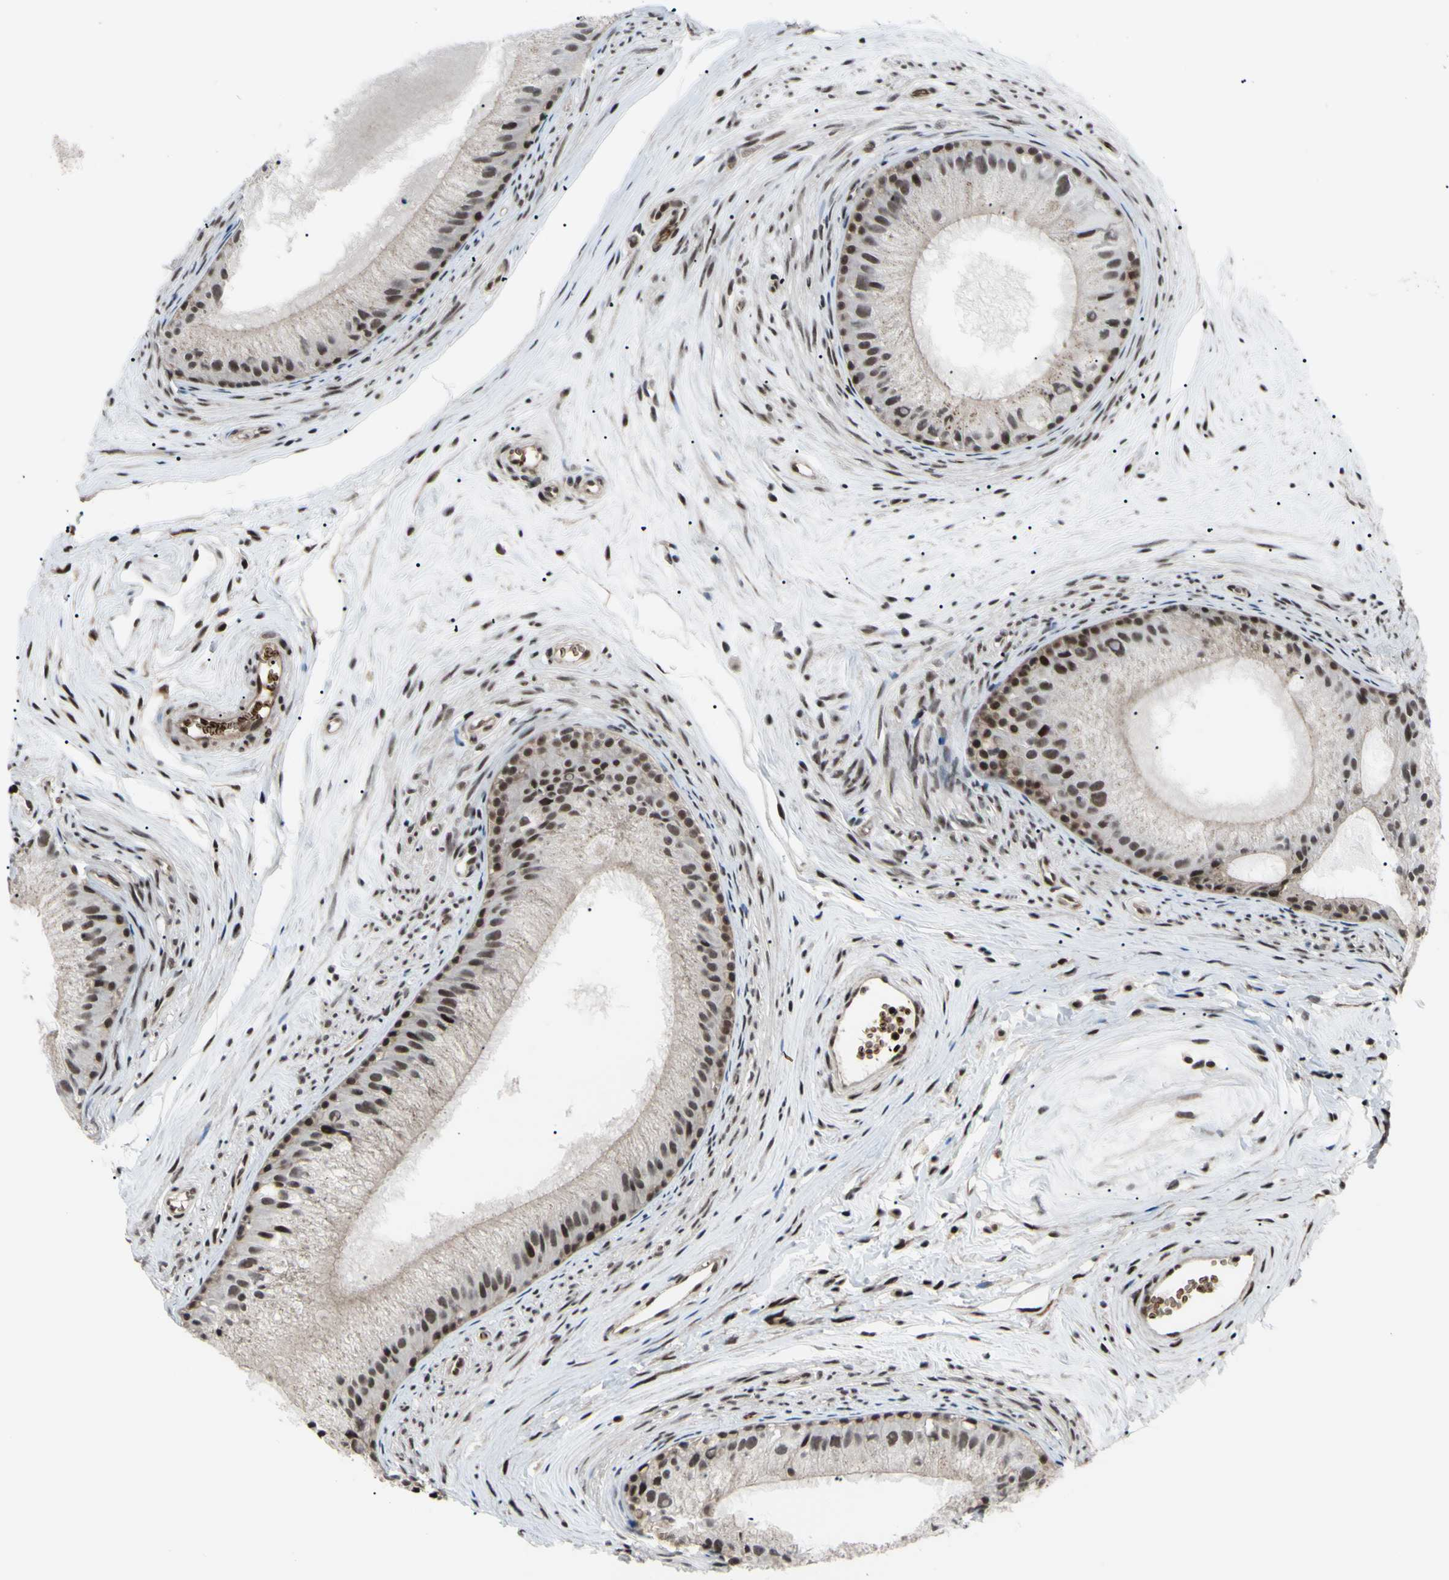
{"staining": {"intensity": "moderate", "quantity": ">75%", "location": "nuclear"}, "tissue": "epididymis", "cell_type": "Glandular cells", "image_type": "normal", "snomed": [{"axis": "morphology", "description": "Normal tissue, NOS"}, {"axis": "topography", "description": "Epididymis"}], "caption": "Moderate nuclear positivity for a protein is seen in about >75% of glandular cells of benign epididymis using IHC.", "gene": "THAP12", "patient": {"sex": "male", "age": 56}}